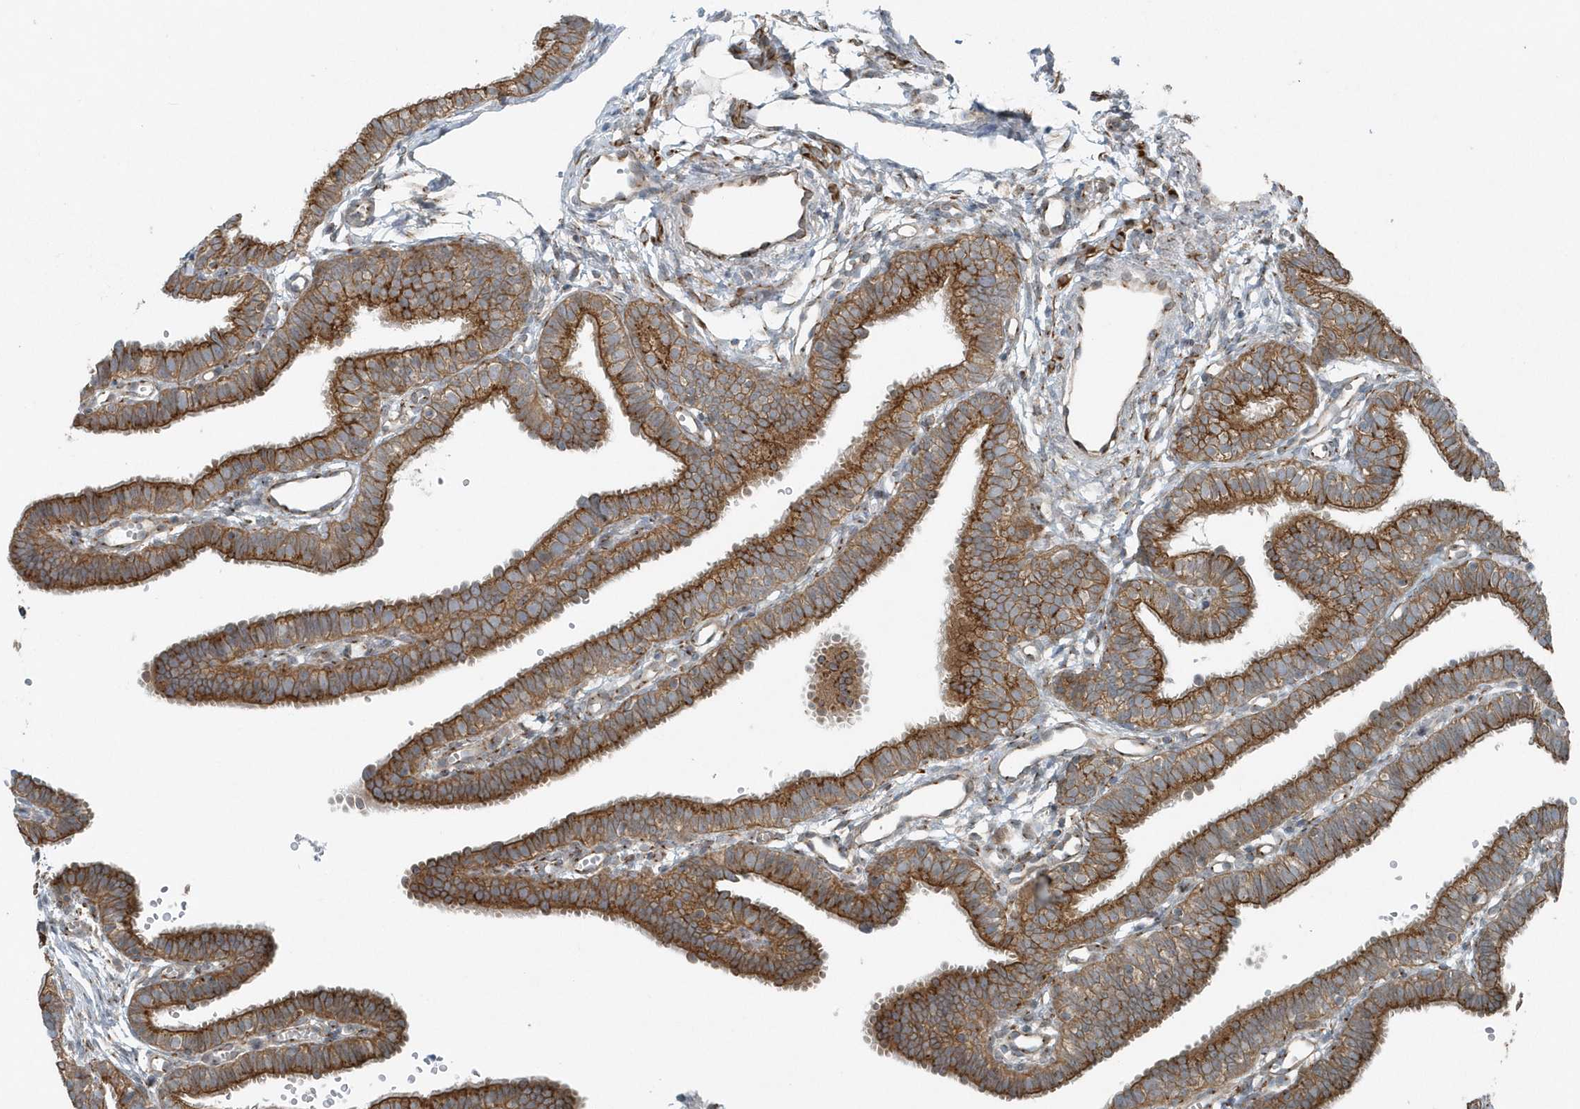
{"staining": {"intensity": "moderate", "quantity": ">75%", "location": "cytoplasmic/membranous"}, "tissue": "fallopian tube", "cell_type": "Glandular cells", "image_type": "normal", "snomed": [{"axis": "morphology", "description": "Normal tissue, NOS"}, {"axis": "topography", "description": "Fallopian tube"}, {"axis": "topography", "description": "Placenta"}], "caption": "Immunohistochemical staining of normal human fallopian tube demonstrates >75% levels of moderate cytoplasmic/membranous protein expression in approximately >75% of glandular cells.", "gene": "GCC2", "patient": {"sex": "female", "age": 34}}